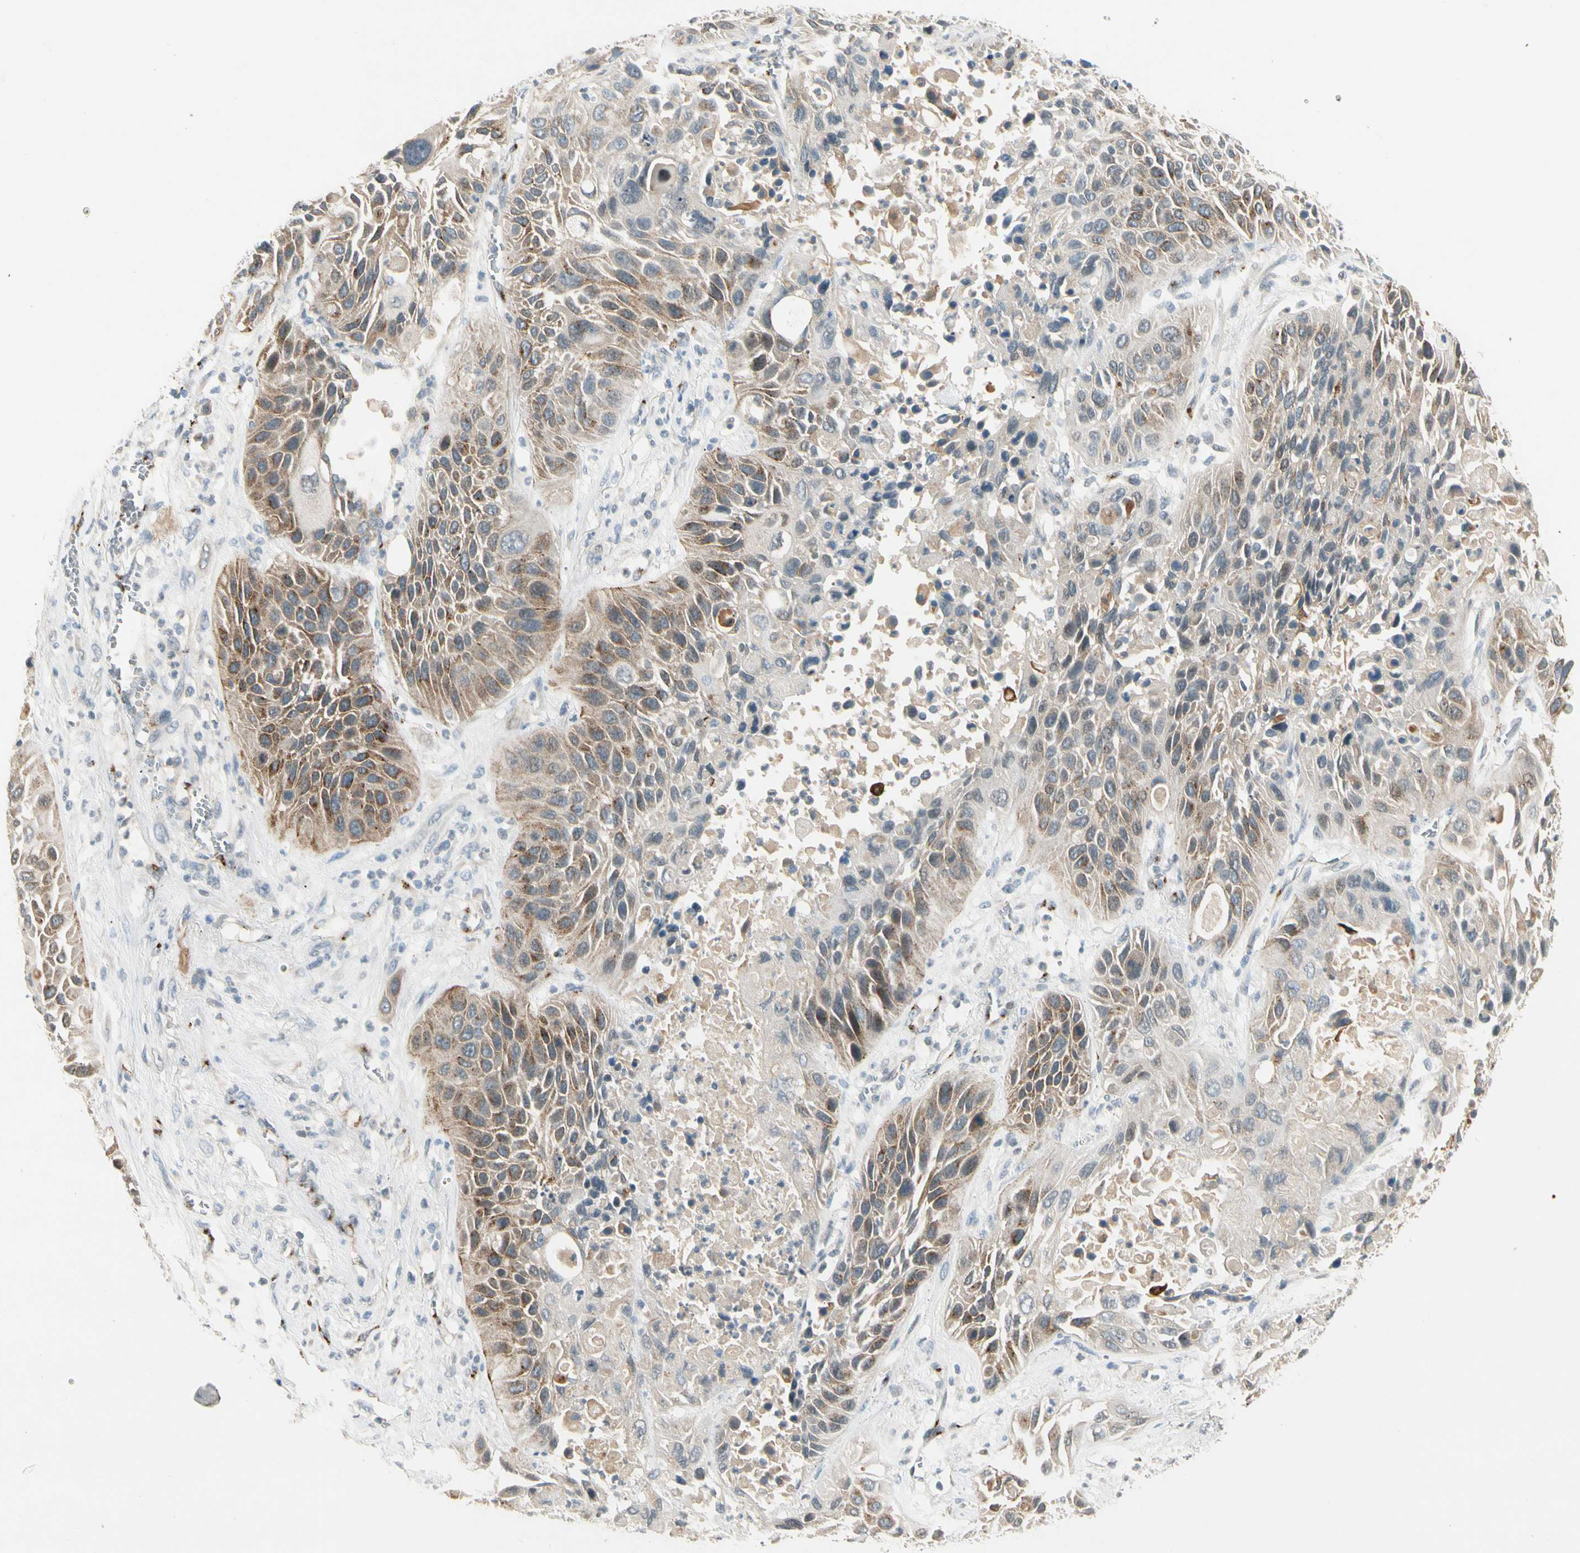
{"staining": {"intensity": "weak", "quantity": ">75%", "location": "cytoplasmic/membranous"}, "tissue": "lung cancer", "cell_type": "Tumor cells", "image_type": "cancer", "snomed": [{"axis": "morphology", "description": "Squamous cell carcinoma, NOS"}, {"axis": "topography", "description": "Lung"}], "caption": "Immunohistochemical staining of squamous cell carcinoma (lung) exhibits low levels of weak cytoplasmic/membranous staining in approximately >75% of tumor cells.", "gene": "MANSC1", "patient": {"sex": "female", "age": 76}}